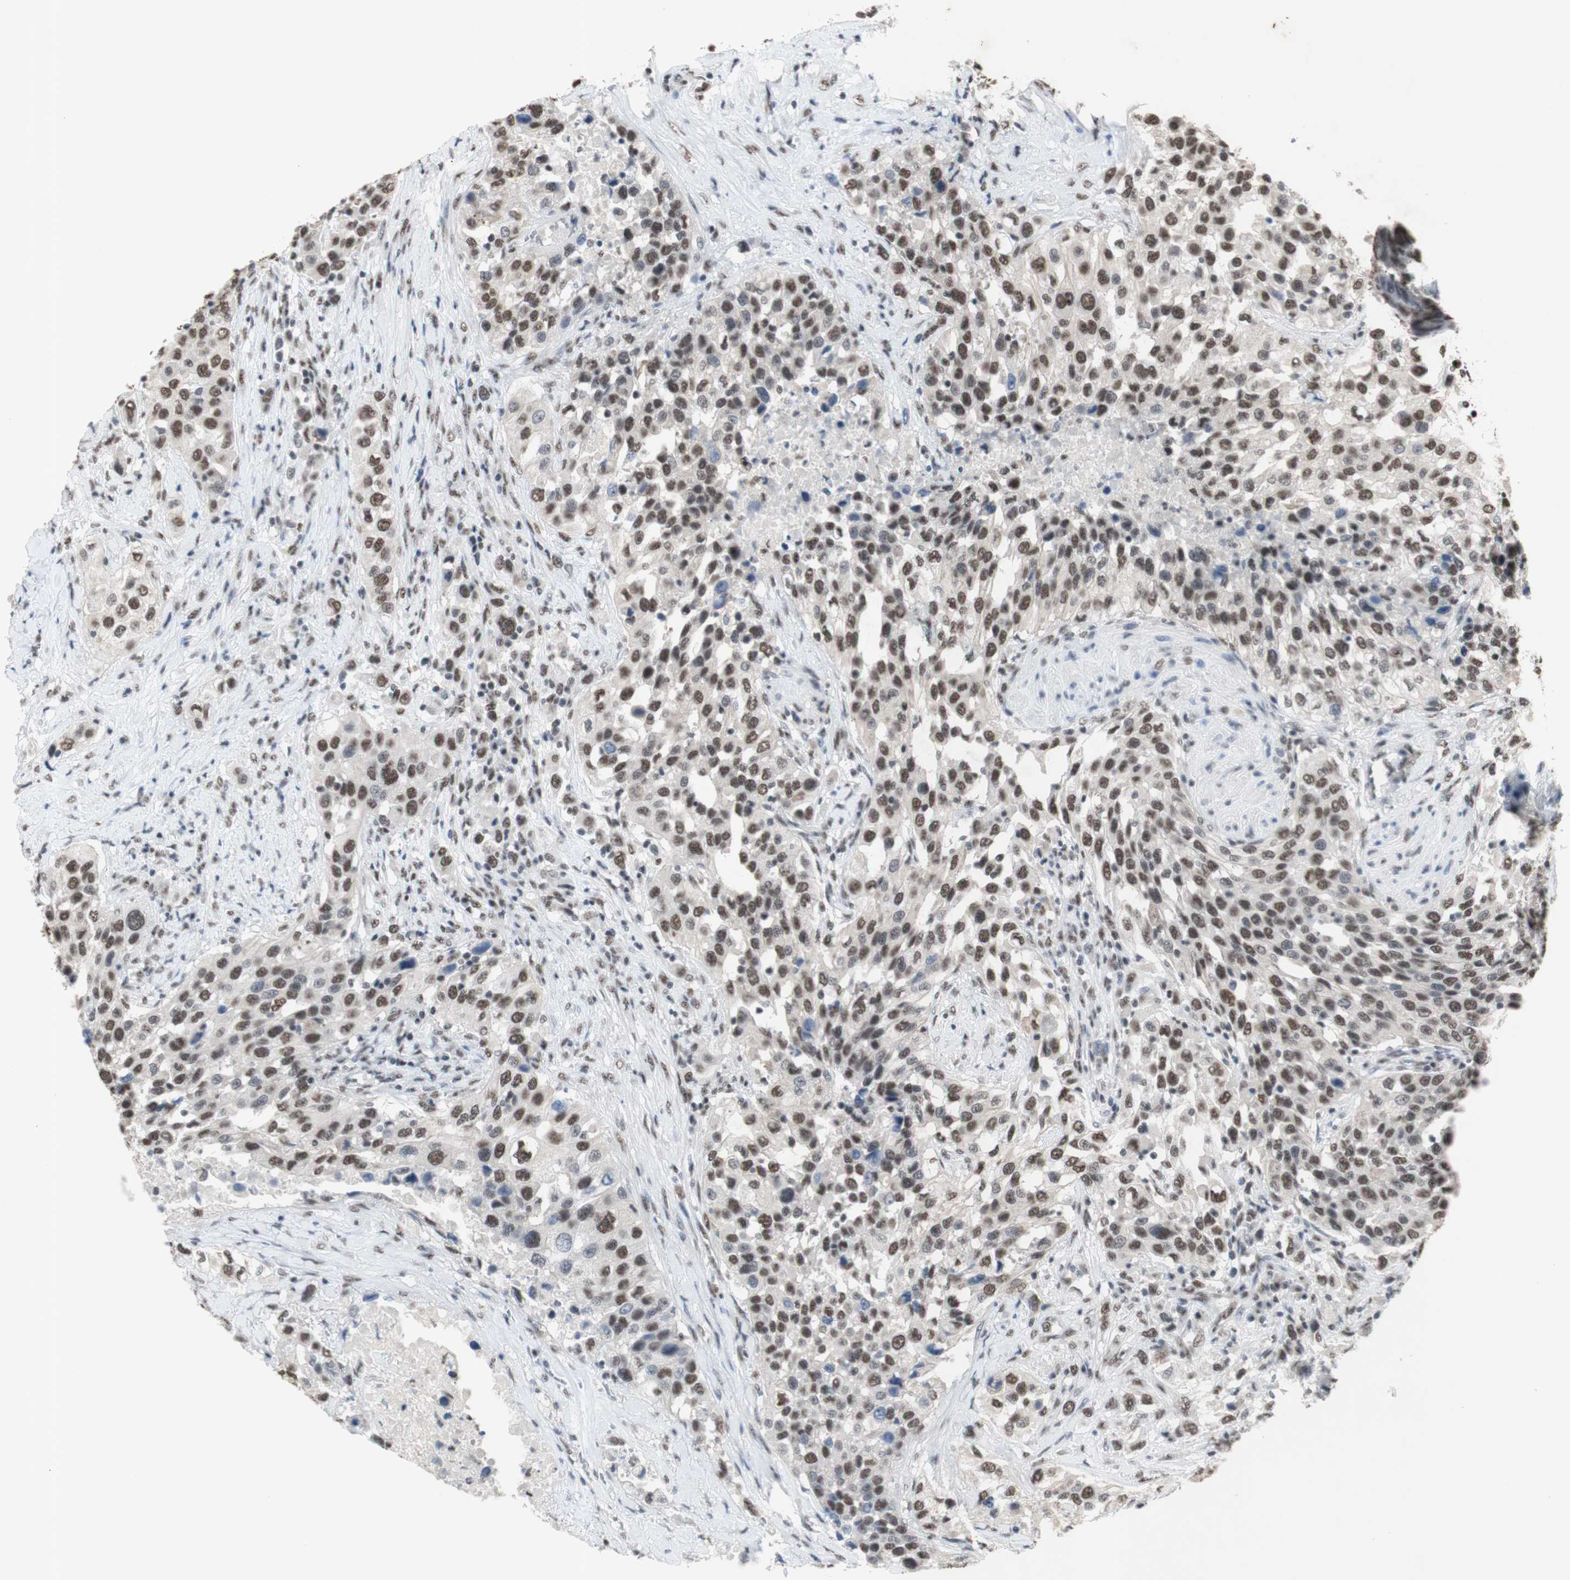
{"staining": {"intensity": "moderate", "quantity": ">75%", "location": "nuclear"}, "tissue": "urothelial cancer", "cell_type": "Tumor cells", "image_type": "cancer", "snomed": [{"axis": "morphology", "description": "Urothelial carcinoma, High grade"}, {"axis": "topography", "description": "Urinary bladder"}], "caption": "An image of human urothelial cancer stained for a protein reveals moderate nuclear brown staining in tumor cells.", "gene": "SNRPB", "patient": {"sex": "female", "age": 80}}